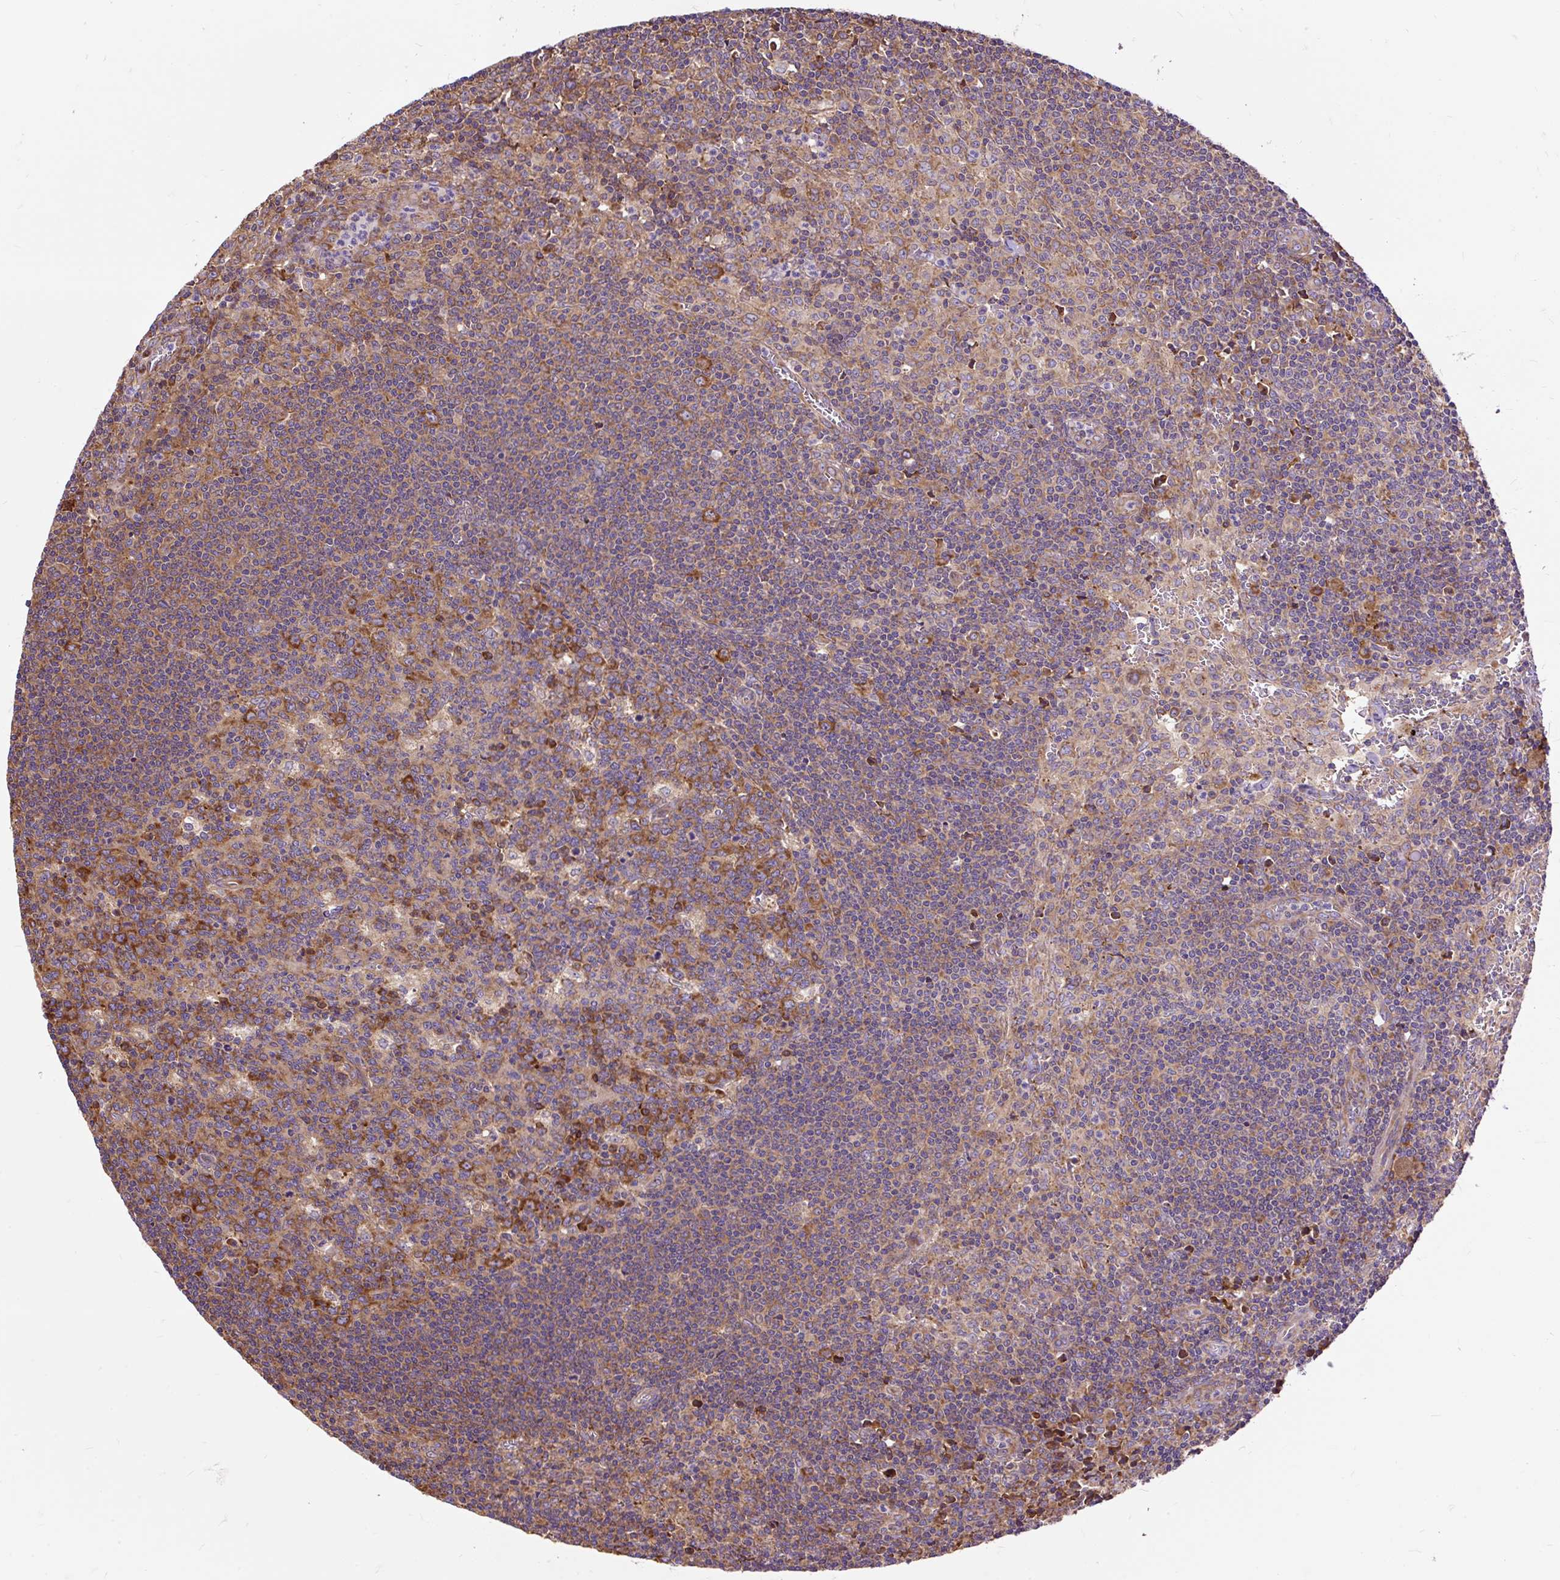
{"staining": {"intensity": "strong", "quantity": "25%-75%", "location": "cytoplasmic/membranous"}, "tissue": "lymph node", "cell_type": "Germinal center cells", "image_type": "normal", "snomed": [{"axis": "morphology", "description": "Normal tissue, NOS"}, {"axis": "topography", "description": "Lymph node"}], "caption": "Strong cytoplasmic/membranous protein staining is identified in about 25%-75% of germinal center cells in lymph node. (DAB = brown stain, brightfield microscopy at high magnification).", "gene": "RPS5", "patient": {"sex": "female", "age": 45}}